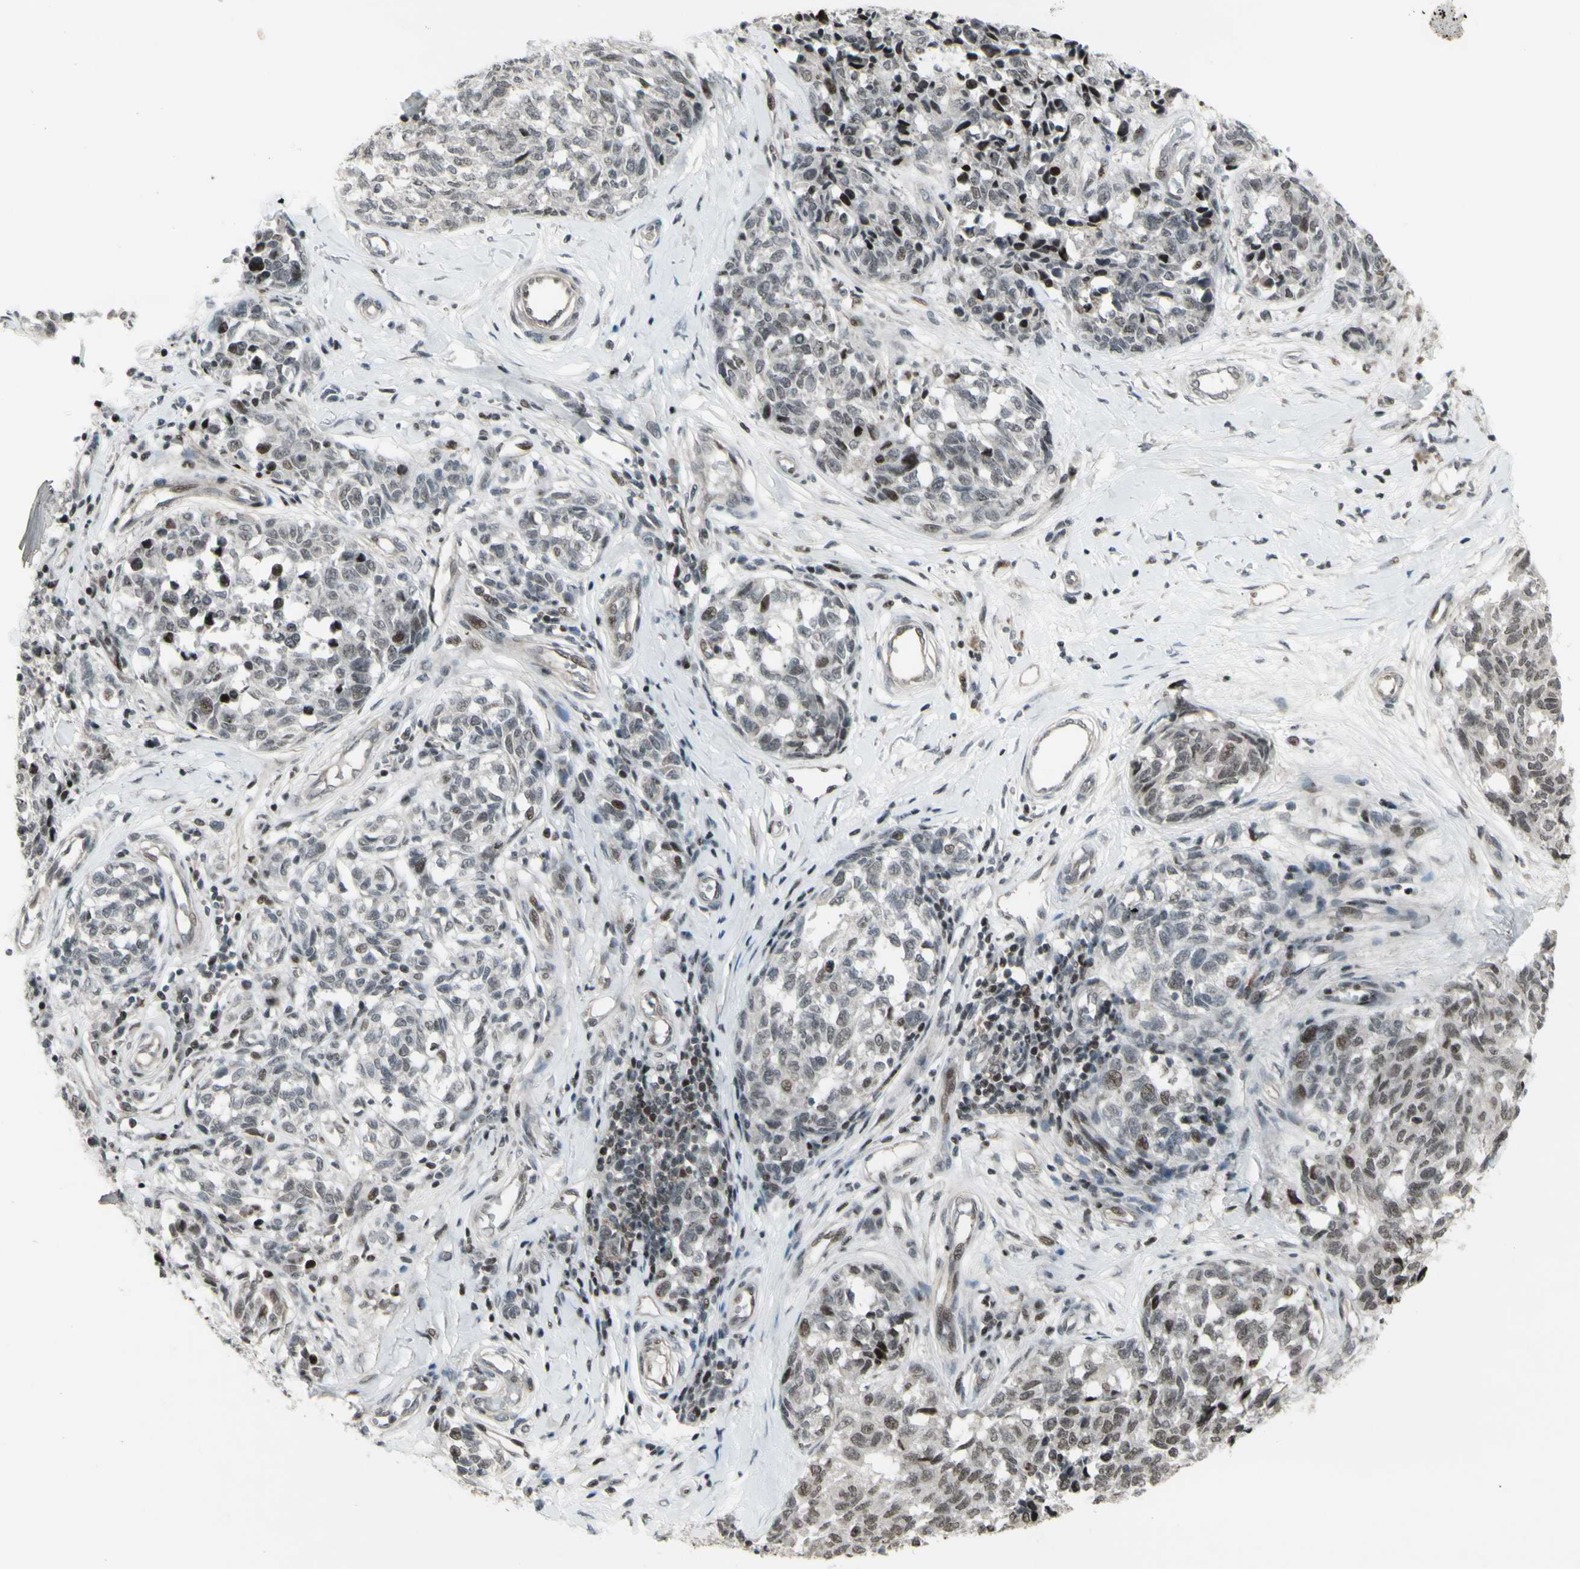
{"staining": {"intensity": "moderate", "quantity": "<25%", "location": "nuclear"}, "tissue": "melanoma", "cell_type": "Tumor cells", "image_type": "cancer", "snomed": [{"axis": "morphology", "description": "Malignant melanoma, NOS"}, {"axis": "topography", "description": "Skin"}], "caption": "Human malignant melanoma stained with a protein marker shows moderate staining in tumor cells.", "gene": "SUPT6H", "patient": {"sex": "female", "age": 64}}